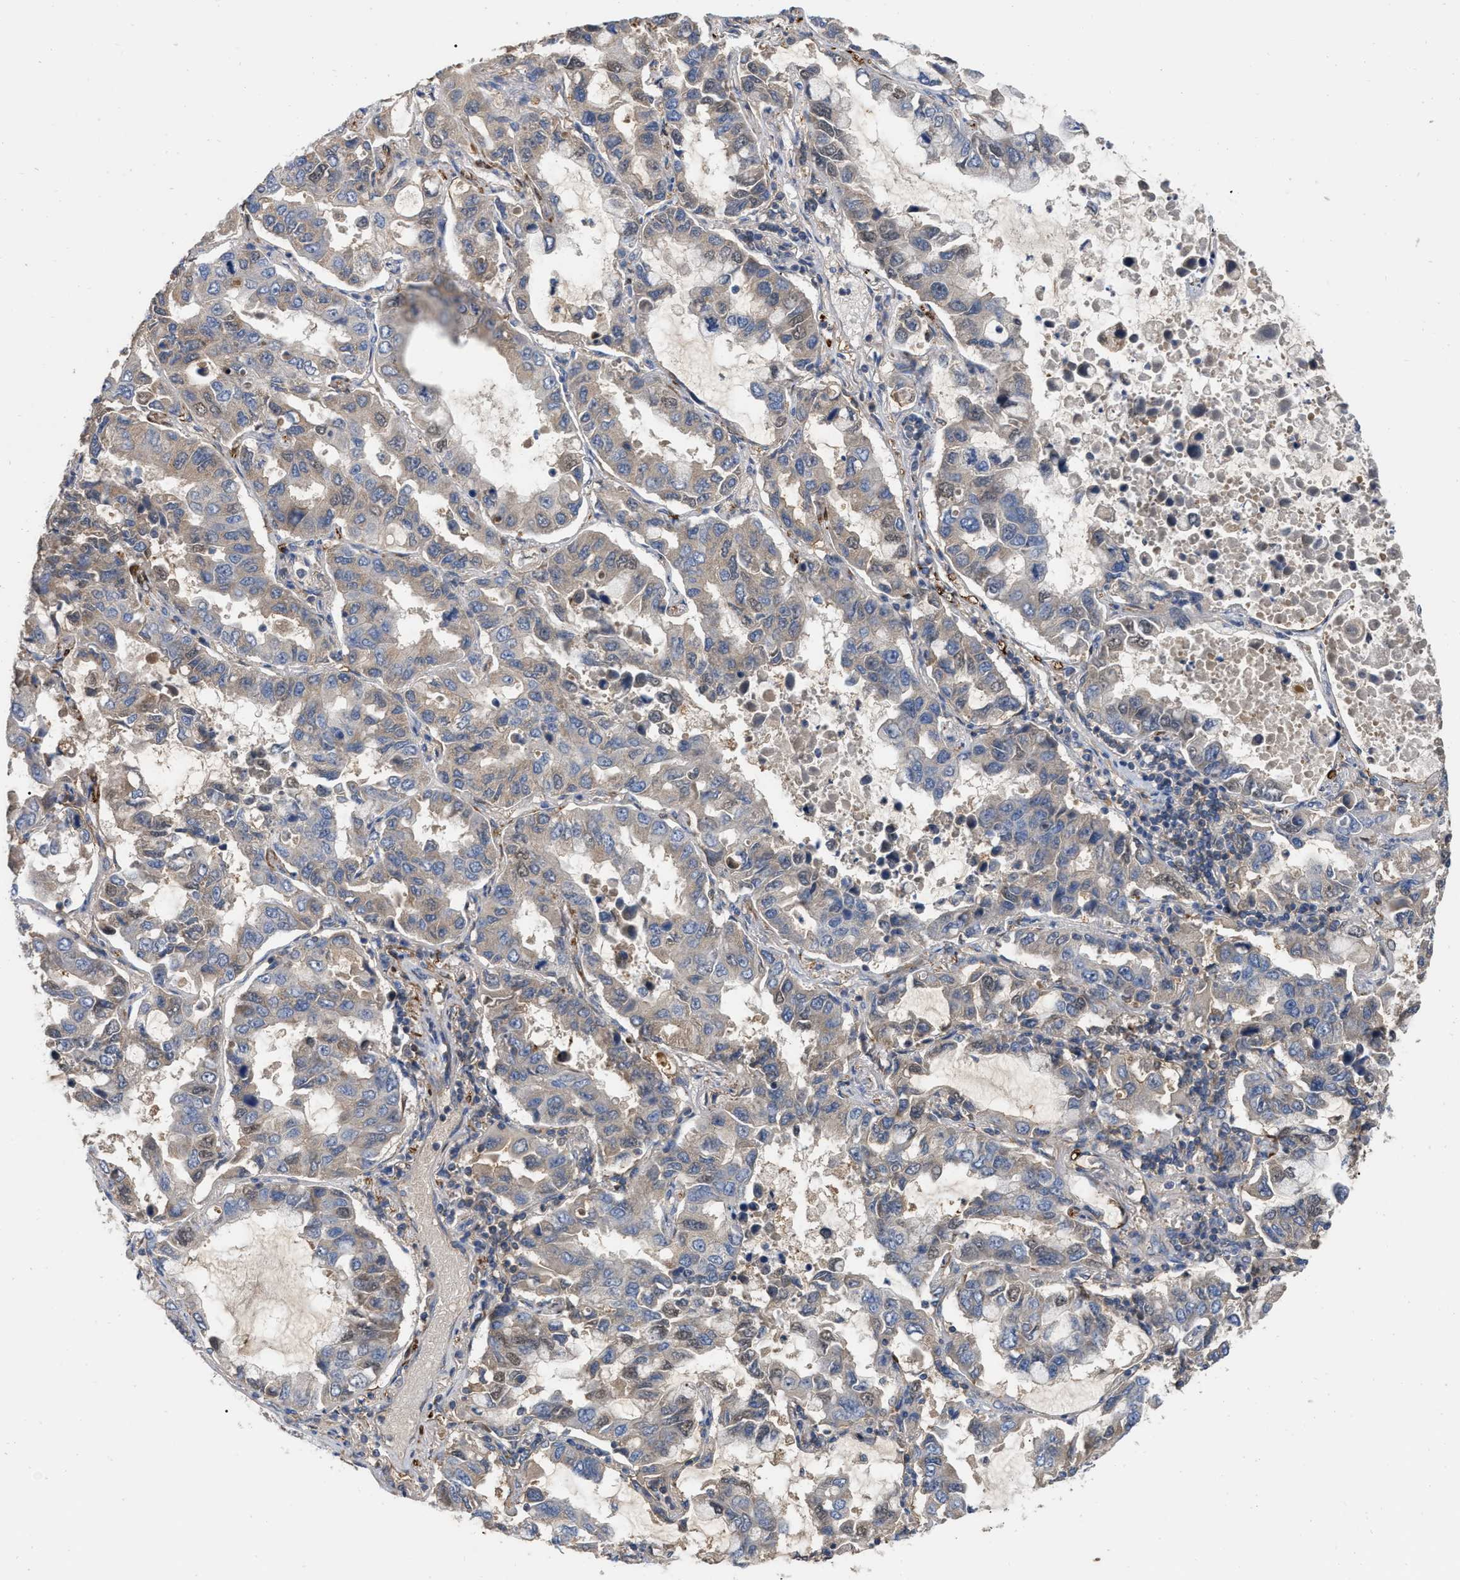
{"staining": {"intensity": "weak", "quantity": "25%-75%", "location": "cytoplasmic/membranous"}, "tissue": "lung cancer", "cell_type": "Tumor cells", "image_type": "cancer", "snomed": [{"axis": "morphology", "description": "Adenocarcinoma, NOS"}, {"axis": "topography", "description": "Lung"}], "caption": "Protein analysis of lung adenocarcinoma tissue shows weak cytoplasmic/membranous expression in approximately 25%-75% of tumor cells.", "gene": "RABEP1", "patient": {"sex": "male", "age": 64}}